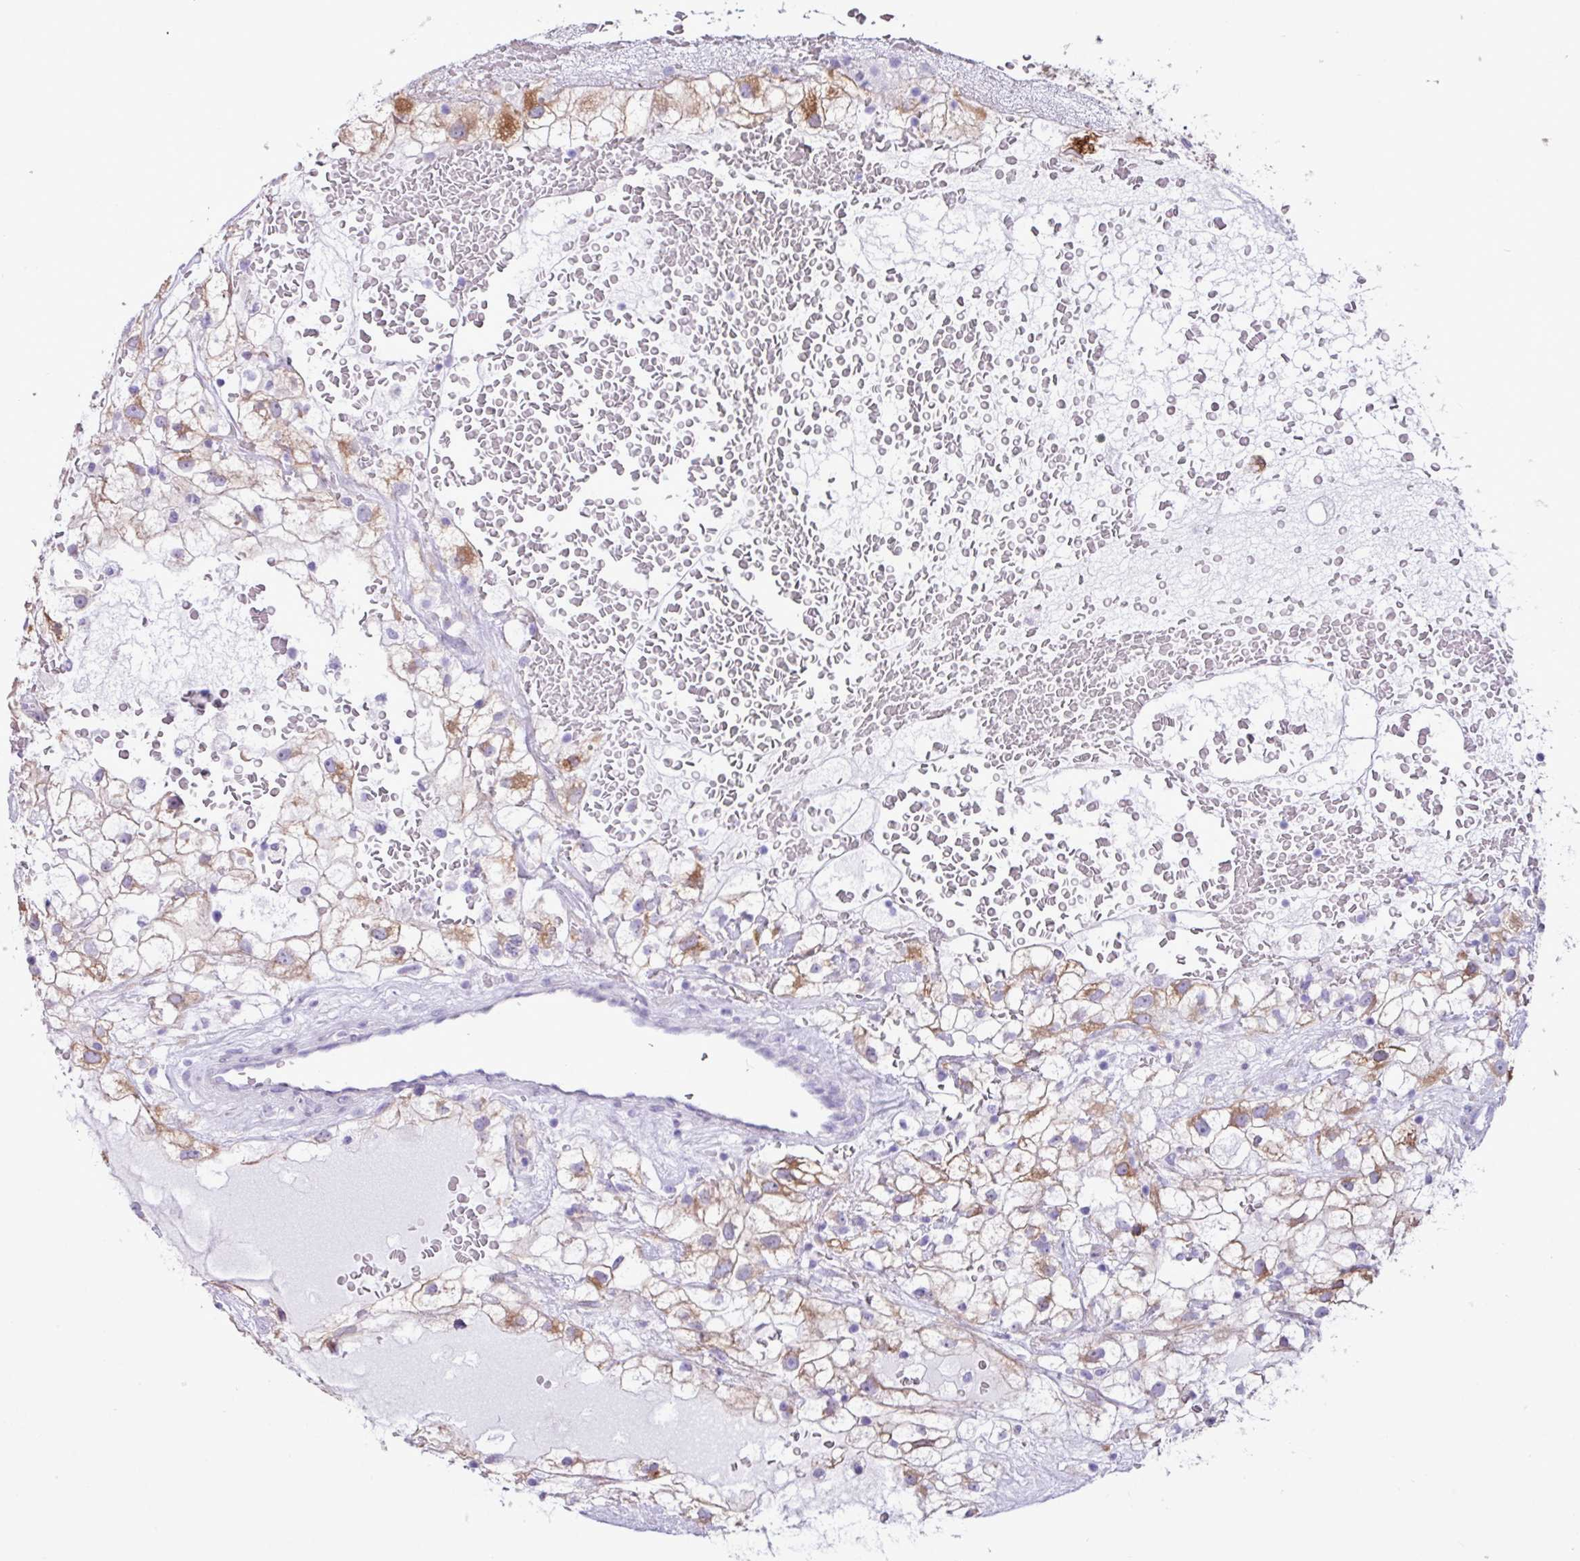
{"staining": {"intensity": "moderate", "quantity": "25%-75%", "location": "cytoplasmic/membranous"}, "tissue": "renal cancer", "cell_type": "Tumor cells", "image_type": "cancer", "snomed": [{"axis": "morphology", "description": "Adenocarcinoma, NOS"}, {"axis": "topography", "description": "Kidney"}], "caption": "Adenocarcinoma (renal) stained with a protein marker displays moderate staining in tumor cells.", "gene": "SLC38A1", "patient": {"sex": "male", "age": 59}}